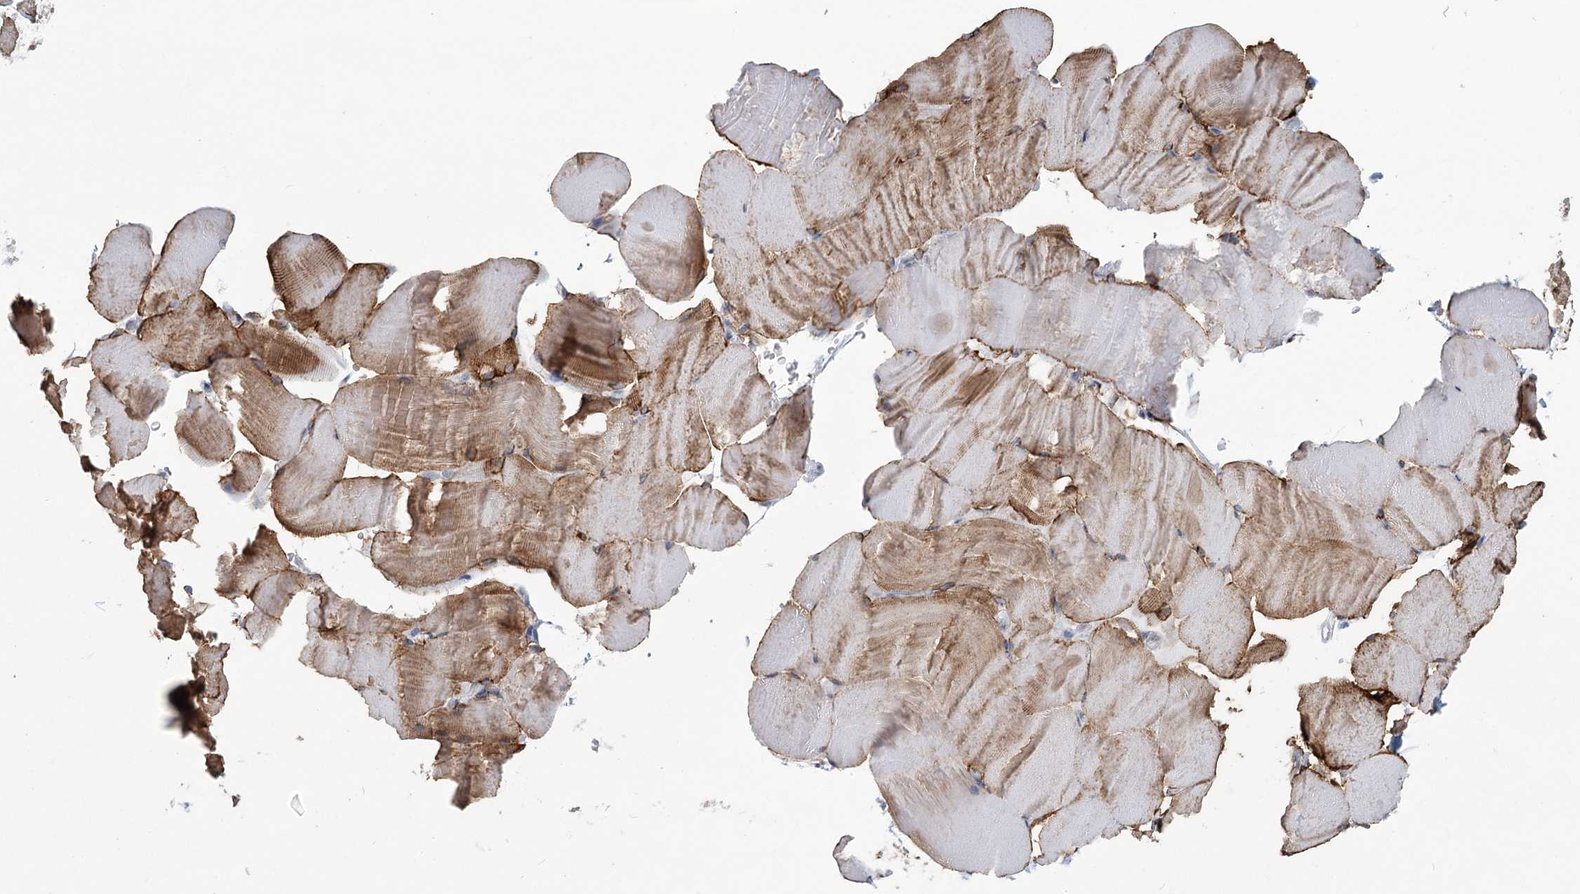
{"staining": {"intensity": "moderate", "quantity": "25%-75%", "location": "cytoplasmic/membranous"}, "tissue": "skeletal muscle", "cell_type": "Myocytes", "image_type": "normal", "snomed": [{"axis": "morphology", "description": "Normal tissue, NOS"}, {"axis": "topography", "description": "Skeletal muscle"}, {"axis": "topography", "description": "Parathyroid gland"}], "caption": "Immunohistochemical staining of normal skeletal muscle demonstrates 25%-75% levels of moderate cytoplasmic/membranous protein expression in about 25%-75% of myocytes. The staining is performed using DAB (3,3'-diaminobenzidine) brown chromogen to label protein expression. The nuclei are counter-stained blue using hematoxylin.", "gene": "TMEM70", "patient": {"sex": "female", "age": 37}}